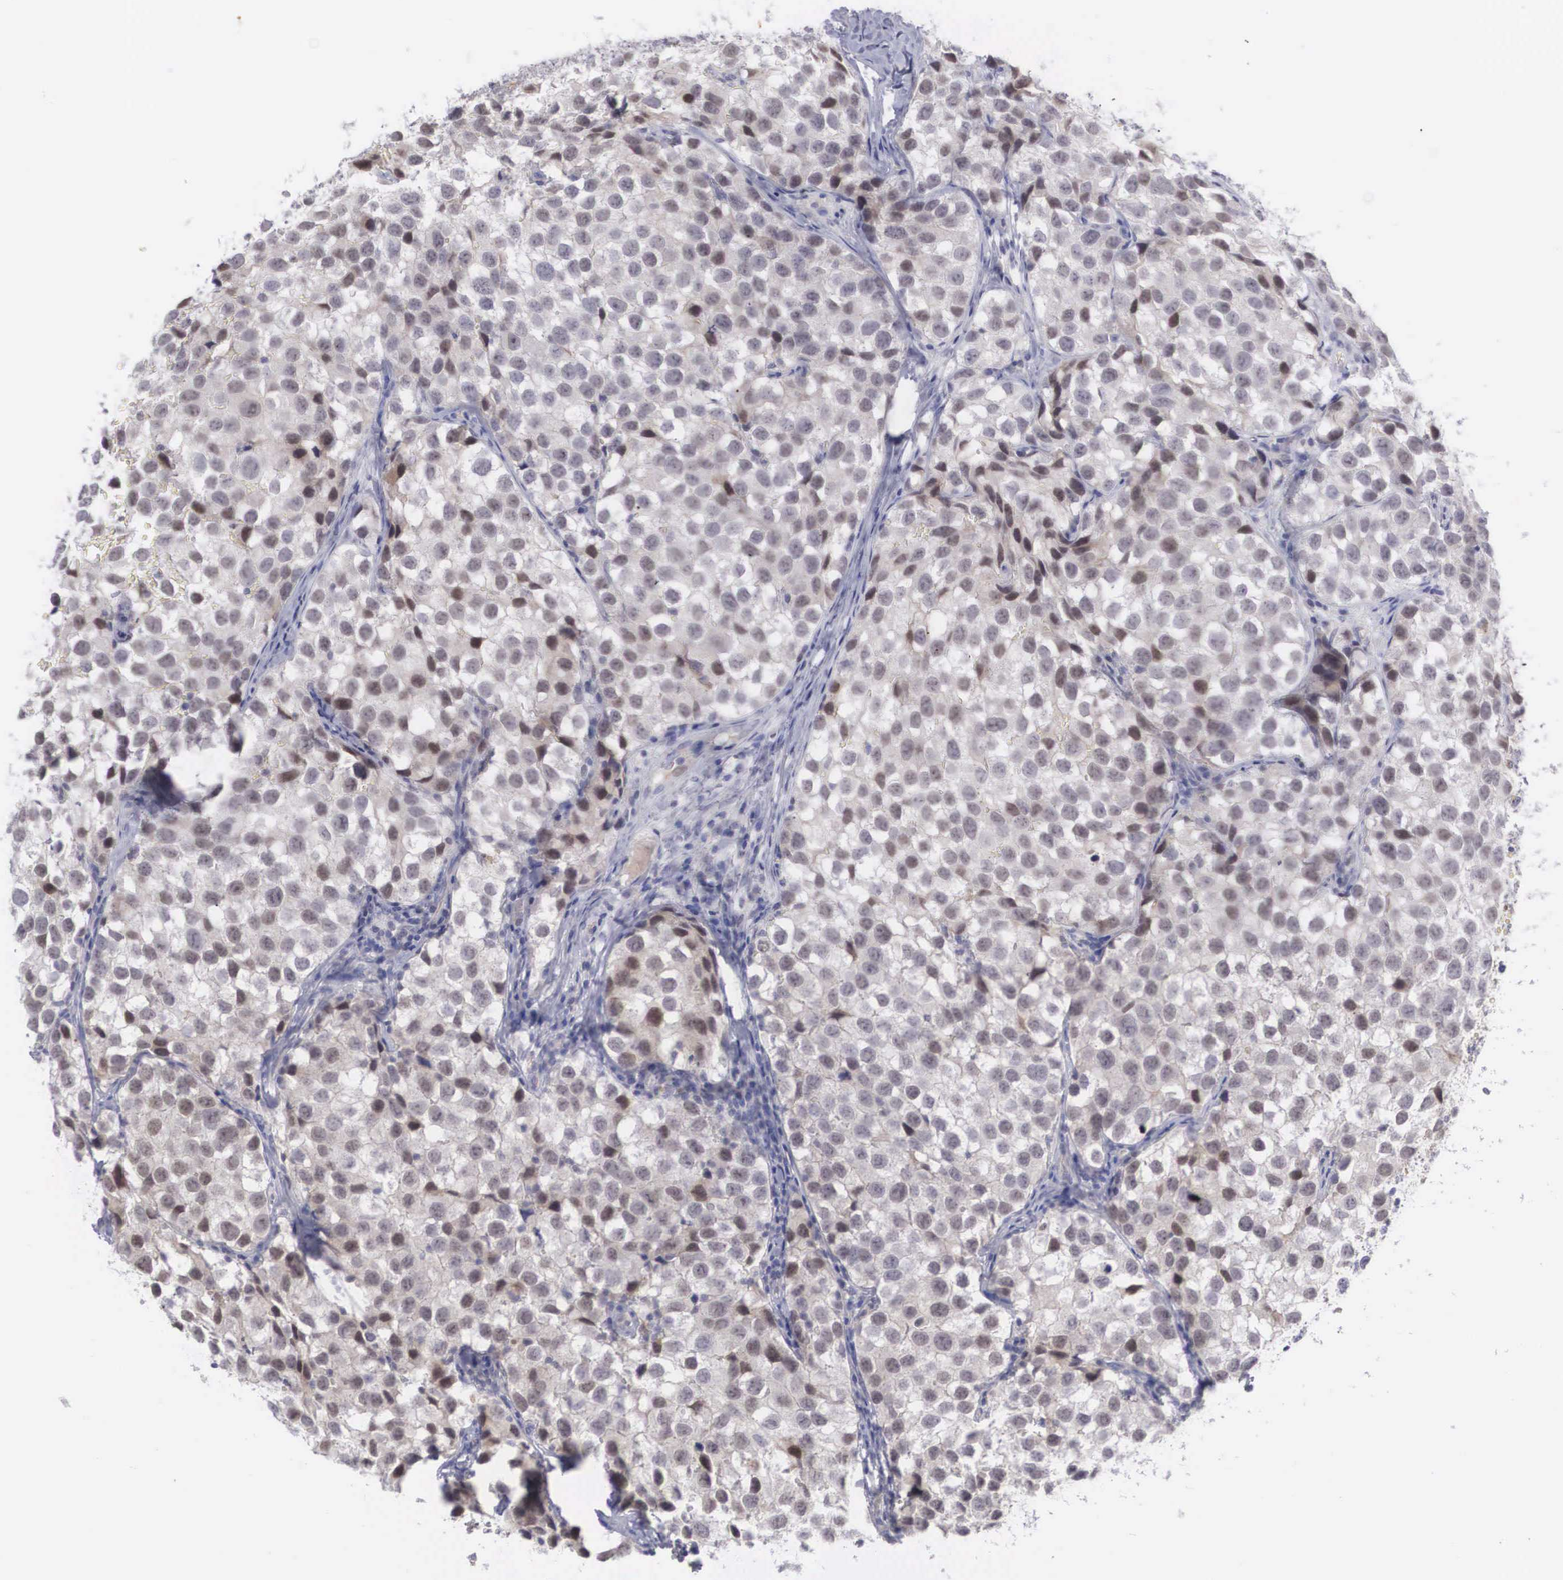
{"staining": {"intensity": "moderate", "quantity": "25%-75%", "location": "cytoplasmic/membranous,nuclear"}, "tissue": "testis cancer", "cell_type": "Tumor cells", "image_type": "cancer", "snomed": [{"axis": "morphology", "description": "Seminoma, NOS"}, {"axis": "topography", "description": "Testis"}], "caption": "An image showing moderate cytoplasmic/membranous and nuclear expression in about 25%-75% of tumor cells in testis cancer, as visualized by brown immunohistochemical staining.", "gene": "RBPJ", "patient": {"sex": "male", "age": 39}}